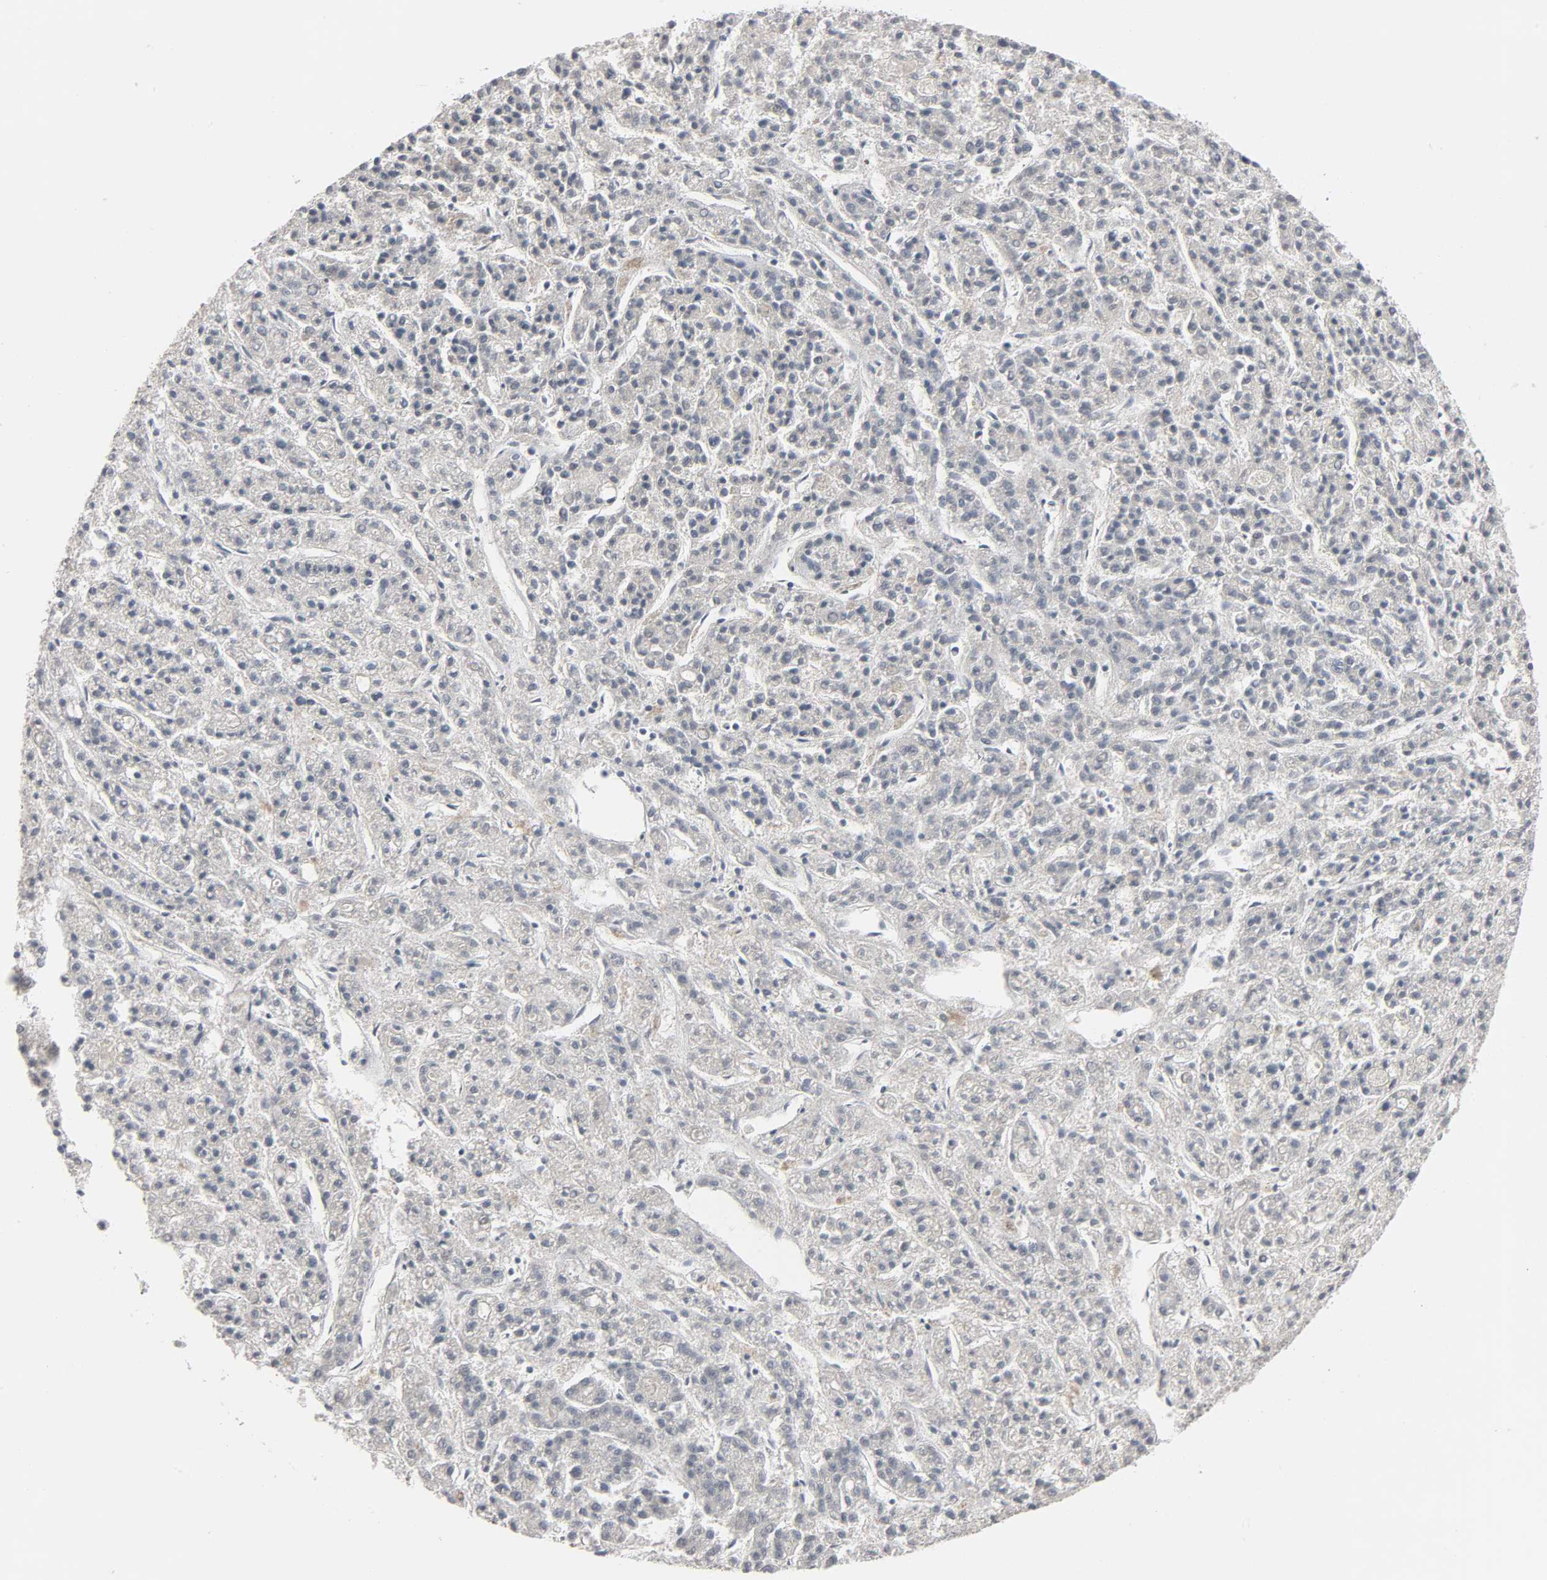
{"staining": {"intensity": "negative", "quantity": "none", "location": "none"}, "tissue": "liver cancer", "cell_type": "Tumor cells", "image_type": "cancer", "snomed": [{"axis": "morphology", "description": "Carcinoma, Hepatocellular, NOS"}, {"axis": "topography", "description": "Liver"}], "caption": "Tumor cells are negative for brown protein staining in liver cancer. (DAB (3,3'-diaminobenzidine) immunohistochemistry, high magnification).", "gene": "MT3", "patient": {"sex": "male", "age": 70}}